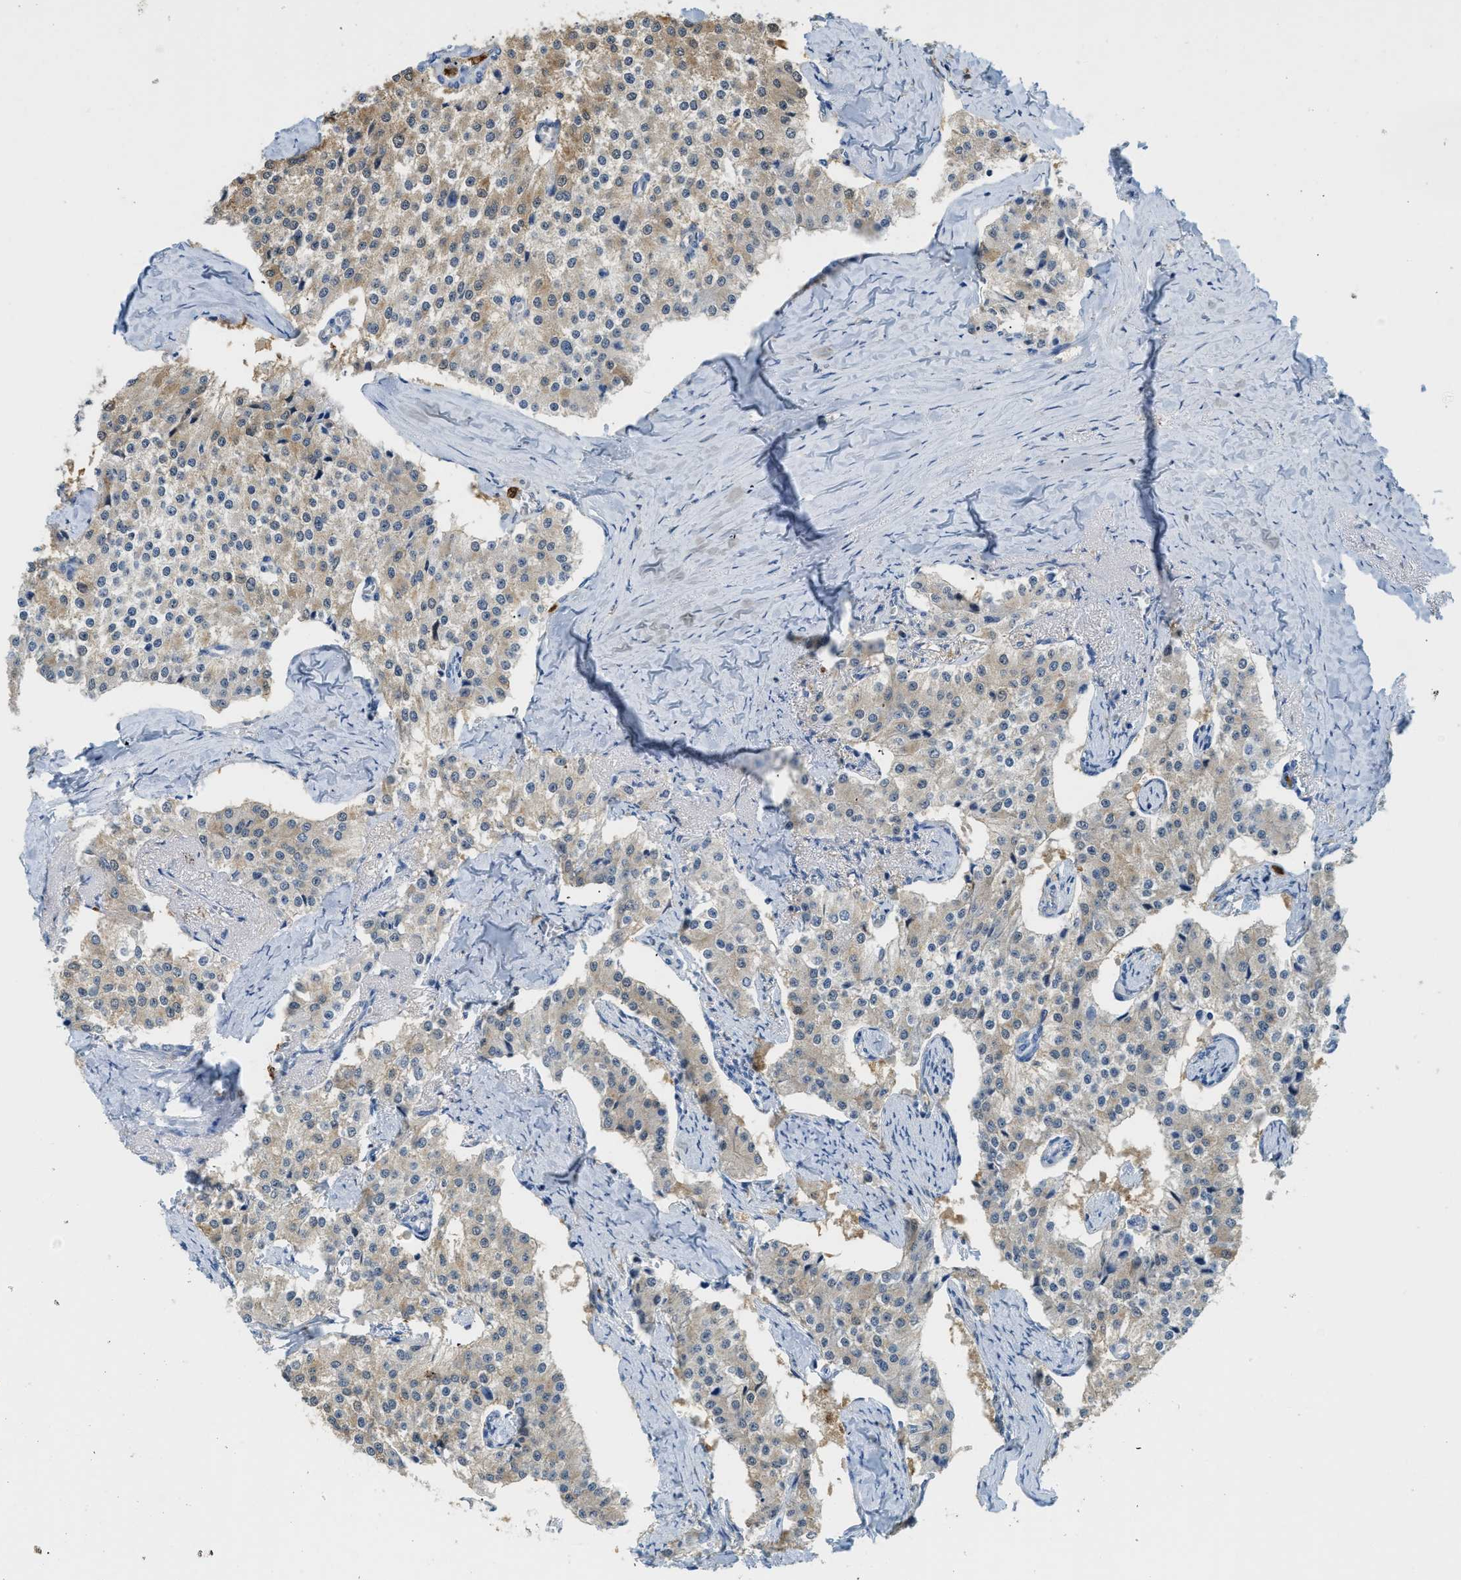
{"staining": {"intensity": "moderate", "quantity": ">75%", "location": "cytoplasmic/membranous"}, "tissue": "carcinoid", "cell_type": "Tumor cells", "image_type": "cancer", "snomed": [{"axis": "morphology", "description": "Carcinoid, malignant, NOS"}, {"axis": "topography", "description": "Colon"}], "caption": "Moderate cytoplasmic/membranous protein positivity is appreciated in about >75% of tumor cells in carcinoid (malignant).", "gene": "SERPINB1", "patient": {"sex": "female", "age": 52}}